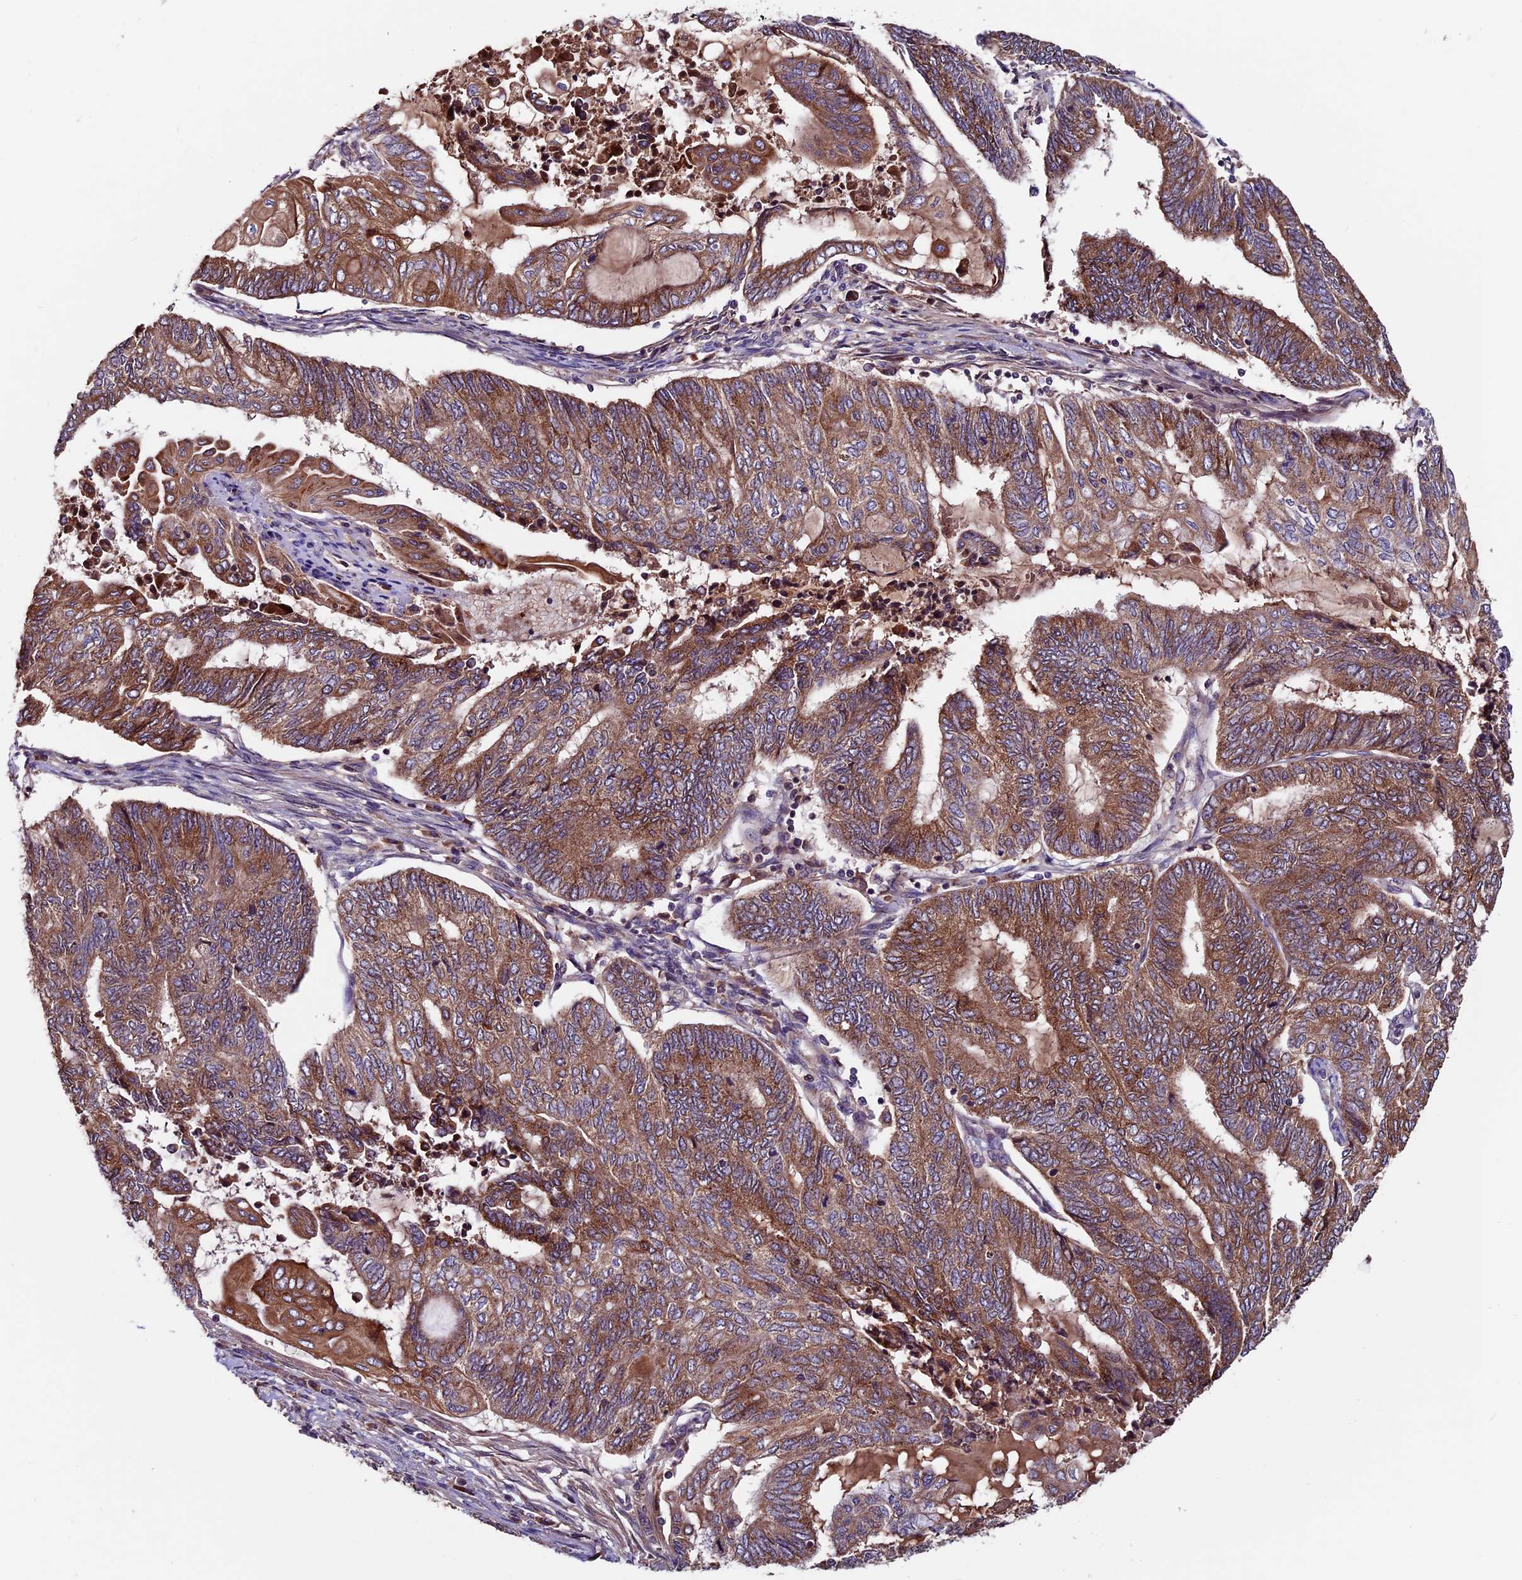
{"staining": {"intensity": "moderate", "quantity": ">75%", "location": "cytoplasmic/membranous"}, "tissue": "endometrial cancer", "cell_type": "Tumor cells", "image_type": "cancer", "snomed": [{"axis": "morphology", "description": "Adenocarcinoma, NOS"}, {"axis": "topography", "description": "Uterus"}, {"axis": "topography", "description": "Endometrium"}], "caption": "This image exhibits endometrial adenocarcinoma stained with immunohistochemistry to label a protein in brown. The cytoplasmic/membranous of tumor cells show moderate positivity for the protein. Nuclei are counter-stained blue.", "gene": "ZNF598", "patient": {"sex": "female", "age": 70}}